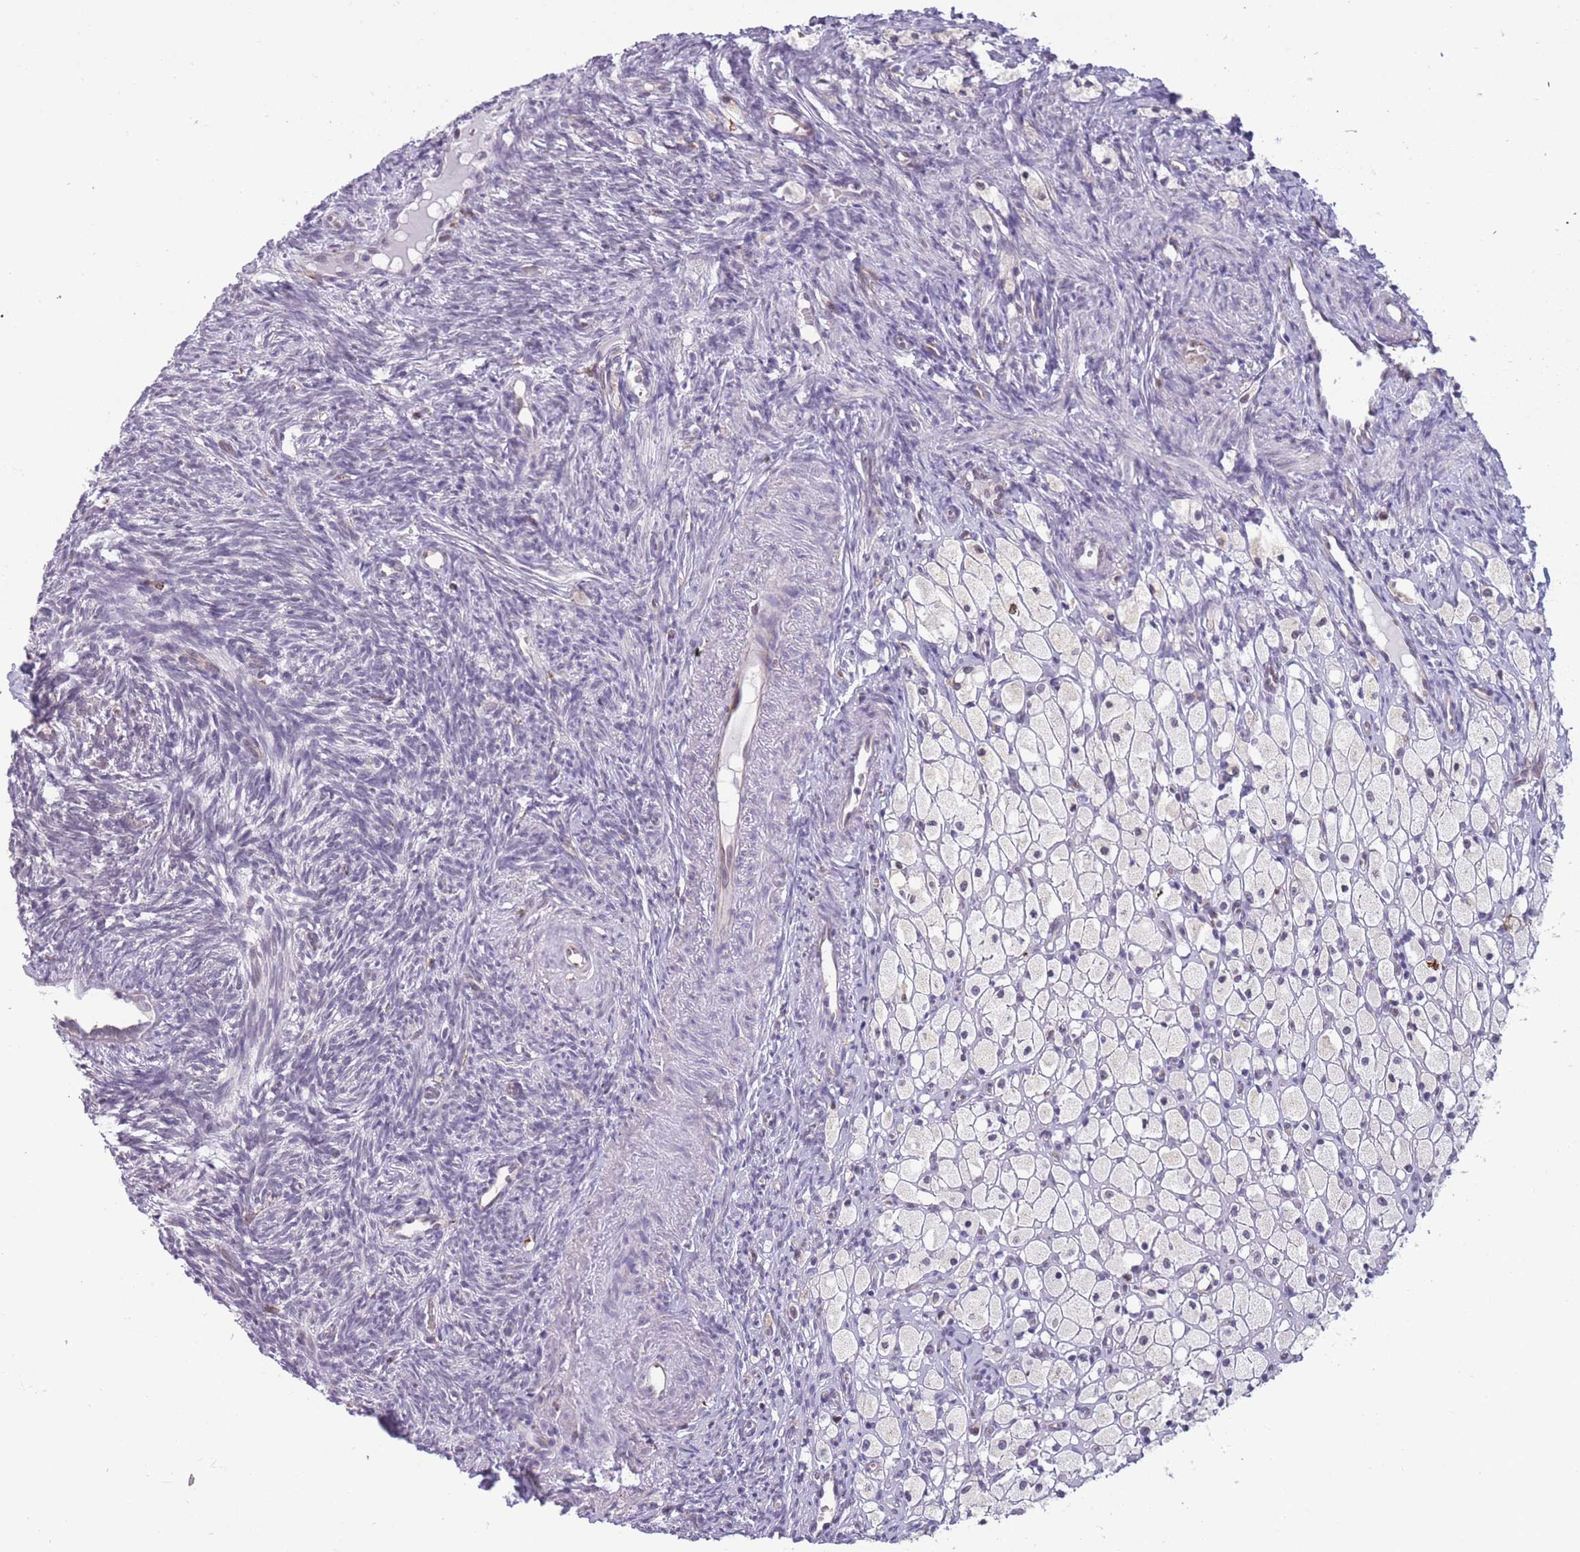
{"staining": {"intensity": "negative", "quantity": "none", "location": "none"}, "tissue": "ovary", "cell_type": "Ovarian stroma cells", "image_type": "normal", "snomed": [{"axis": "morphology", "description": "Normal tissue, NOS"}, {"axis": "topography", "description": "Ovary"}], "caption": "Image shows no significant protein expression in ovarian stroma cells of benign ovary.", "gene": "TMEM121", "patient": {"sex": "female", "age": 51}}